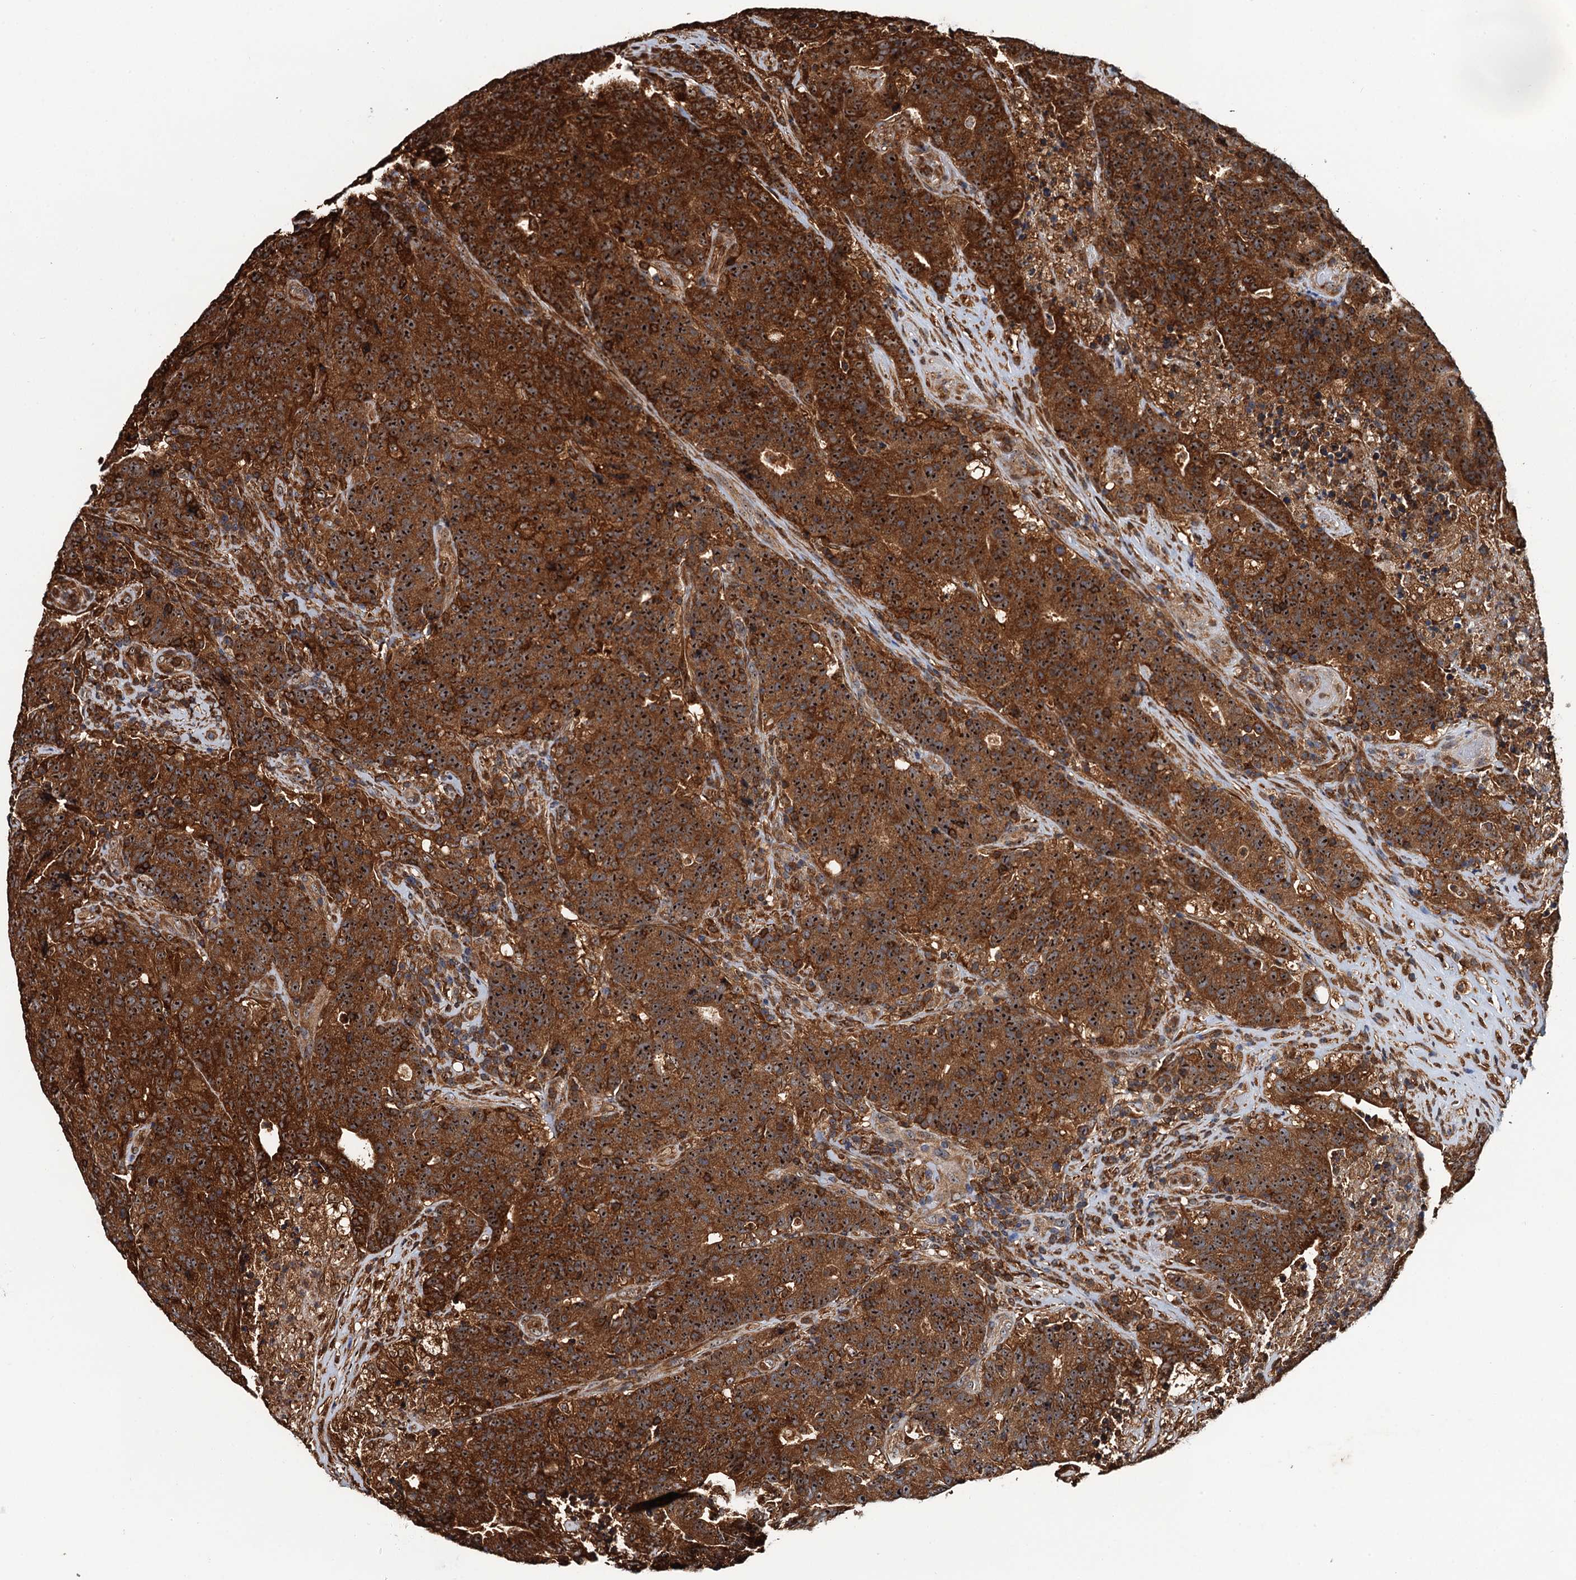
{"staining": {"intensity": "strong", "quantity": ">75%", "location": "cytoplasmic/membranous,nuclear"}, "tissue": "colorectal cancer", "cell_type": "Tumor cells", "image_type": "cancer", "snomed": [{"axis": "morphology", "description": "Adenocarcinoma, NOS"}, {"axis": "topography", "description": "Colon"}], "caption": "Human colorectal adenocarcinoma stained with a brown dye shows strong cytoplasmic/membranous and nuclear positive staining in approximately >75% of tumor cells.", "gene": "USP6NL", "patient": {"sex": "female", "age": 75}}